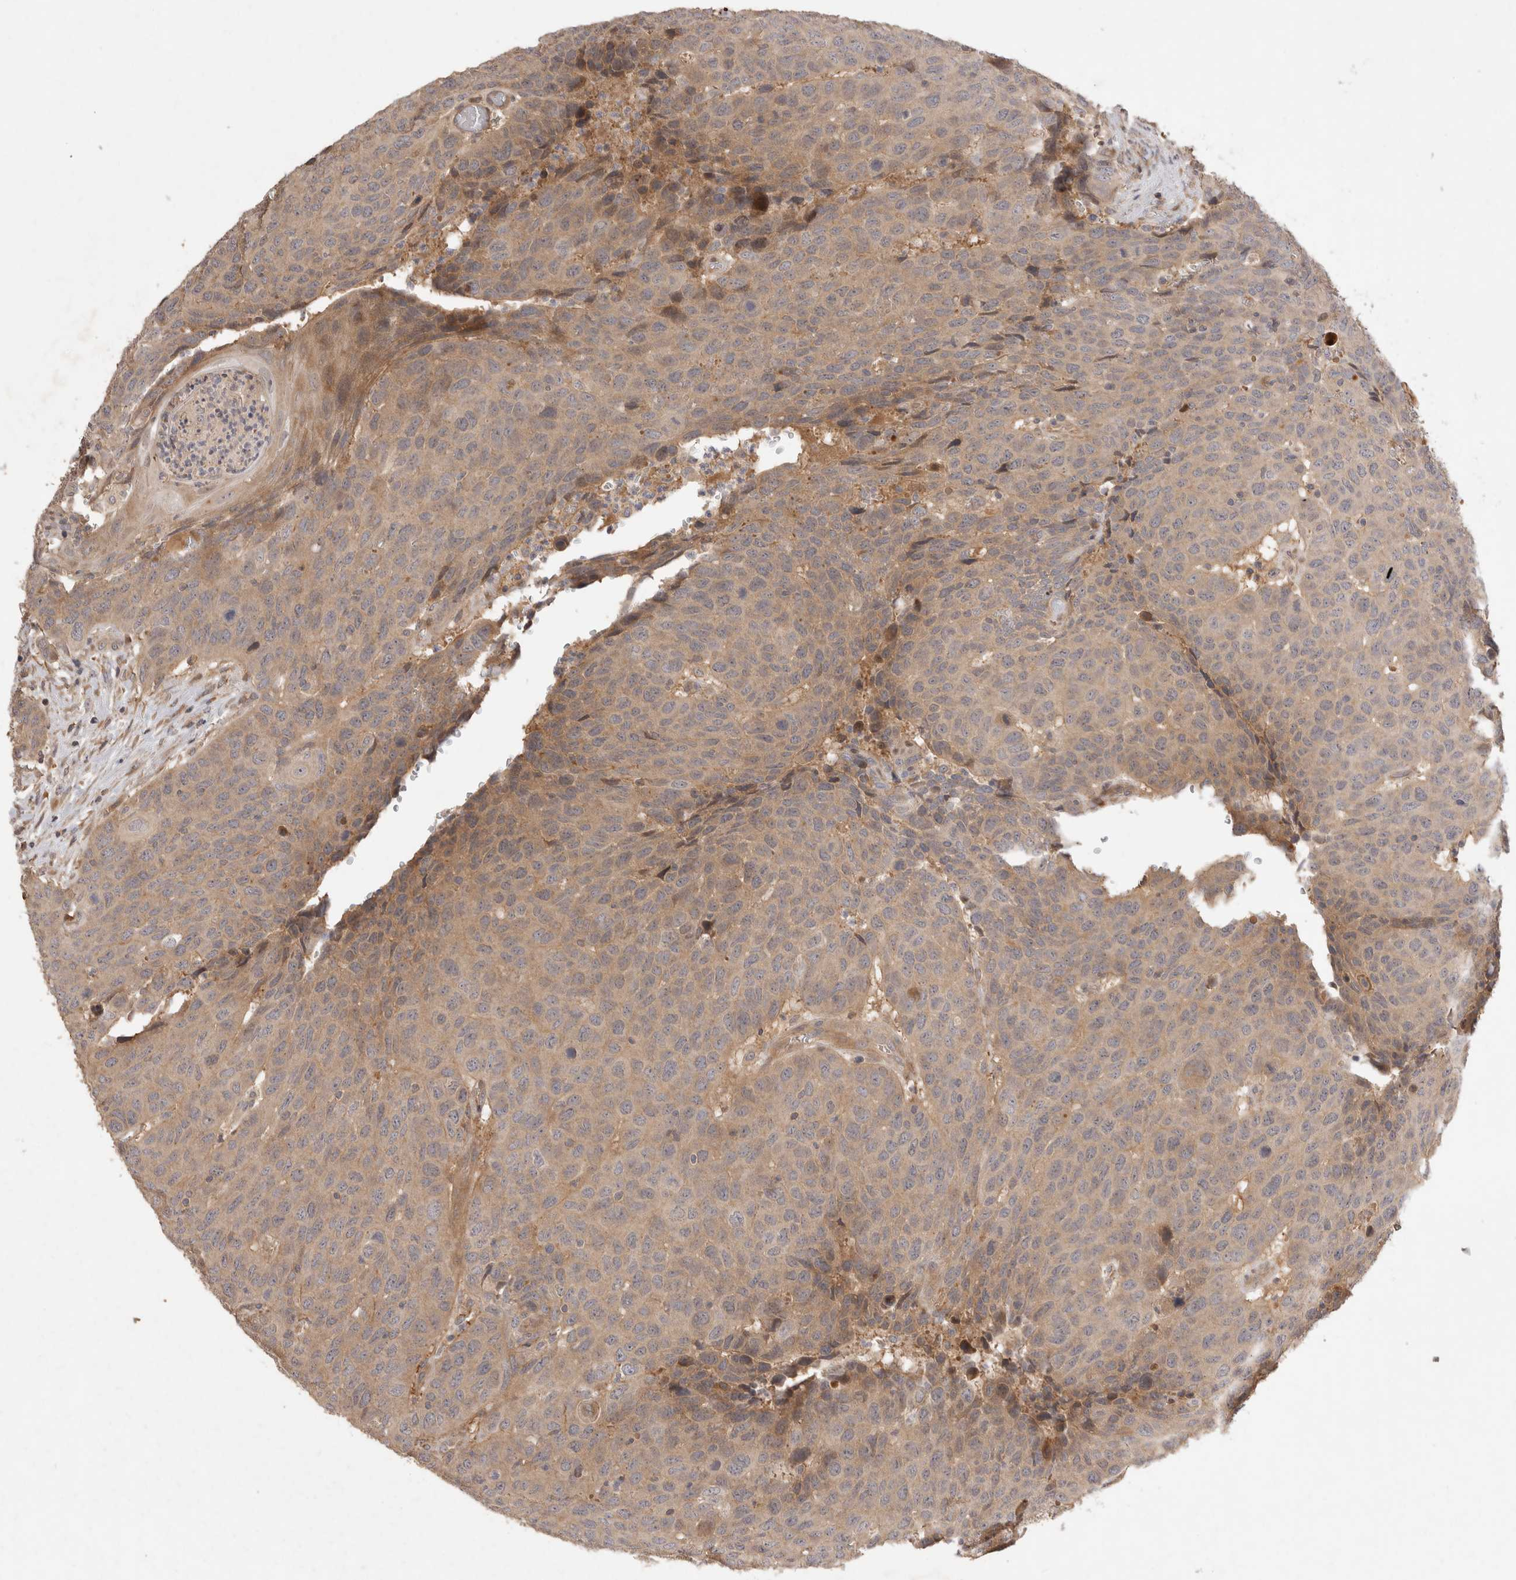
{"staining": {"intensity": "weak", "quantity": ">75%", "location": "cytoplasmic/membranous"}, "tissue": "head and neck cancer", "cell_type": "Tumor cells", "image_type": "cancer", "snomed": [{"axis": "morphology", "description": "Squamous cell carcinoma, NOS"}, {"axis": "topography", "description": "Head-Neck"}], "caption": "A brown stain shows weak cytoplasmic/membranous staining of a protein in human head and neck cancer (squamous cell carcinoma) tumor cells. (Brightfield microscopy of DAB IHC at high magnification).", "gene": "PPP1R42", "patient": {"sex": "male", "age": 66}}